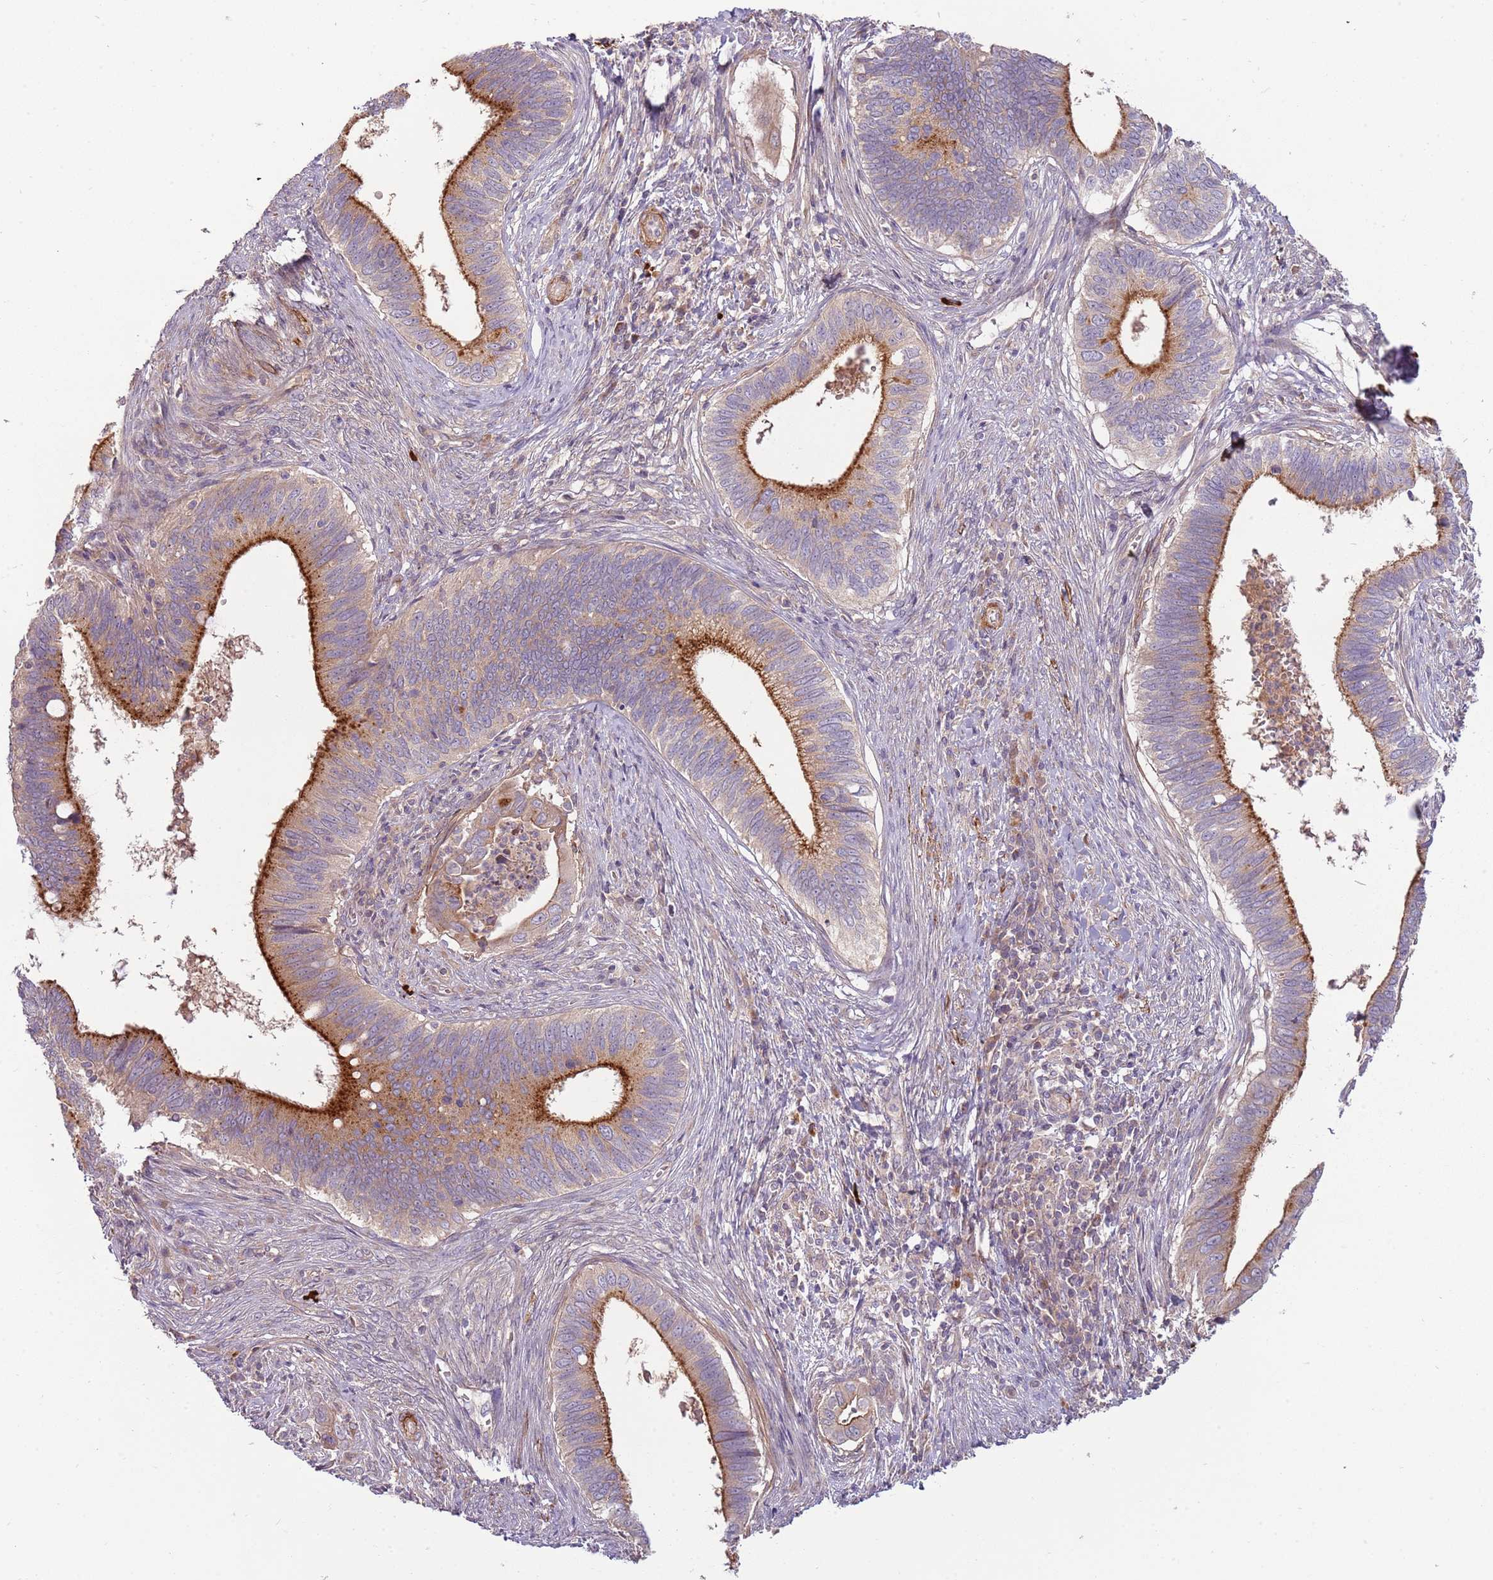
{"staining": {"intensity": "strong", "quantity": "25%-75%", "location": "cytoplasmic/membranous"}, "tissue": "cervical cancer", "cell_type": "Tumor cells", "image_type": "cancer", "snomed": [{"axis": "morphology", "description": "Adenocarcinoma, NOS"}, {"axis": "topography", "description": "Cervix"}], "caption": "Immunohistochemical staining of human cervical adenocarcinoma demonstrates high levels of strong cytoplasmic/membranous staining in about 25%-75% of tumor cells. Using DAB (3,3'-diaminobenzidine) (brown) and hematoxylin (blue) stains, captured at high magnification using brightfield microscopy.", "gene": "RNF128", "patient": {"sex": "female", "age": 42}}